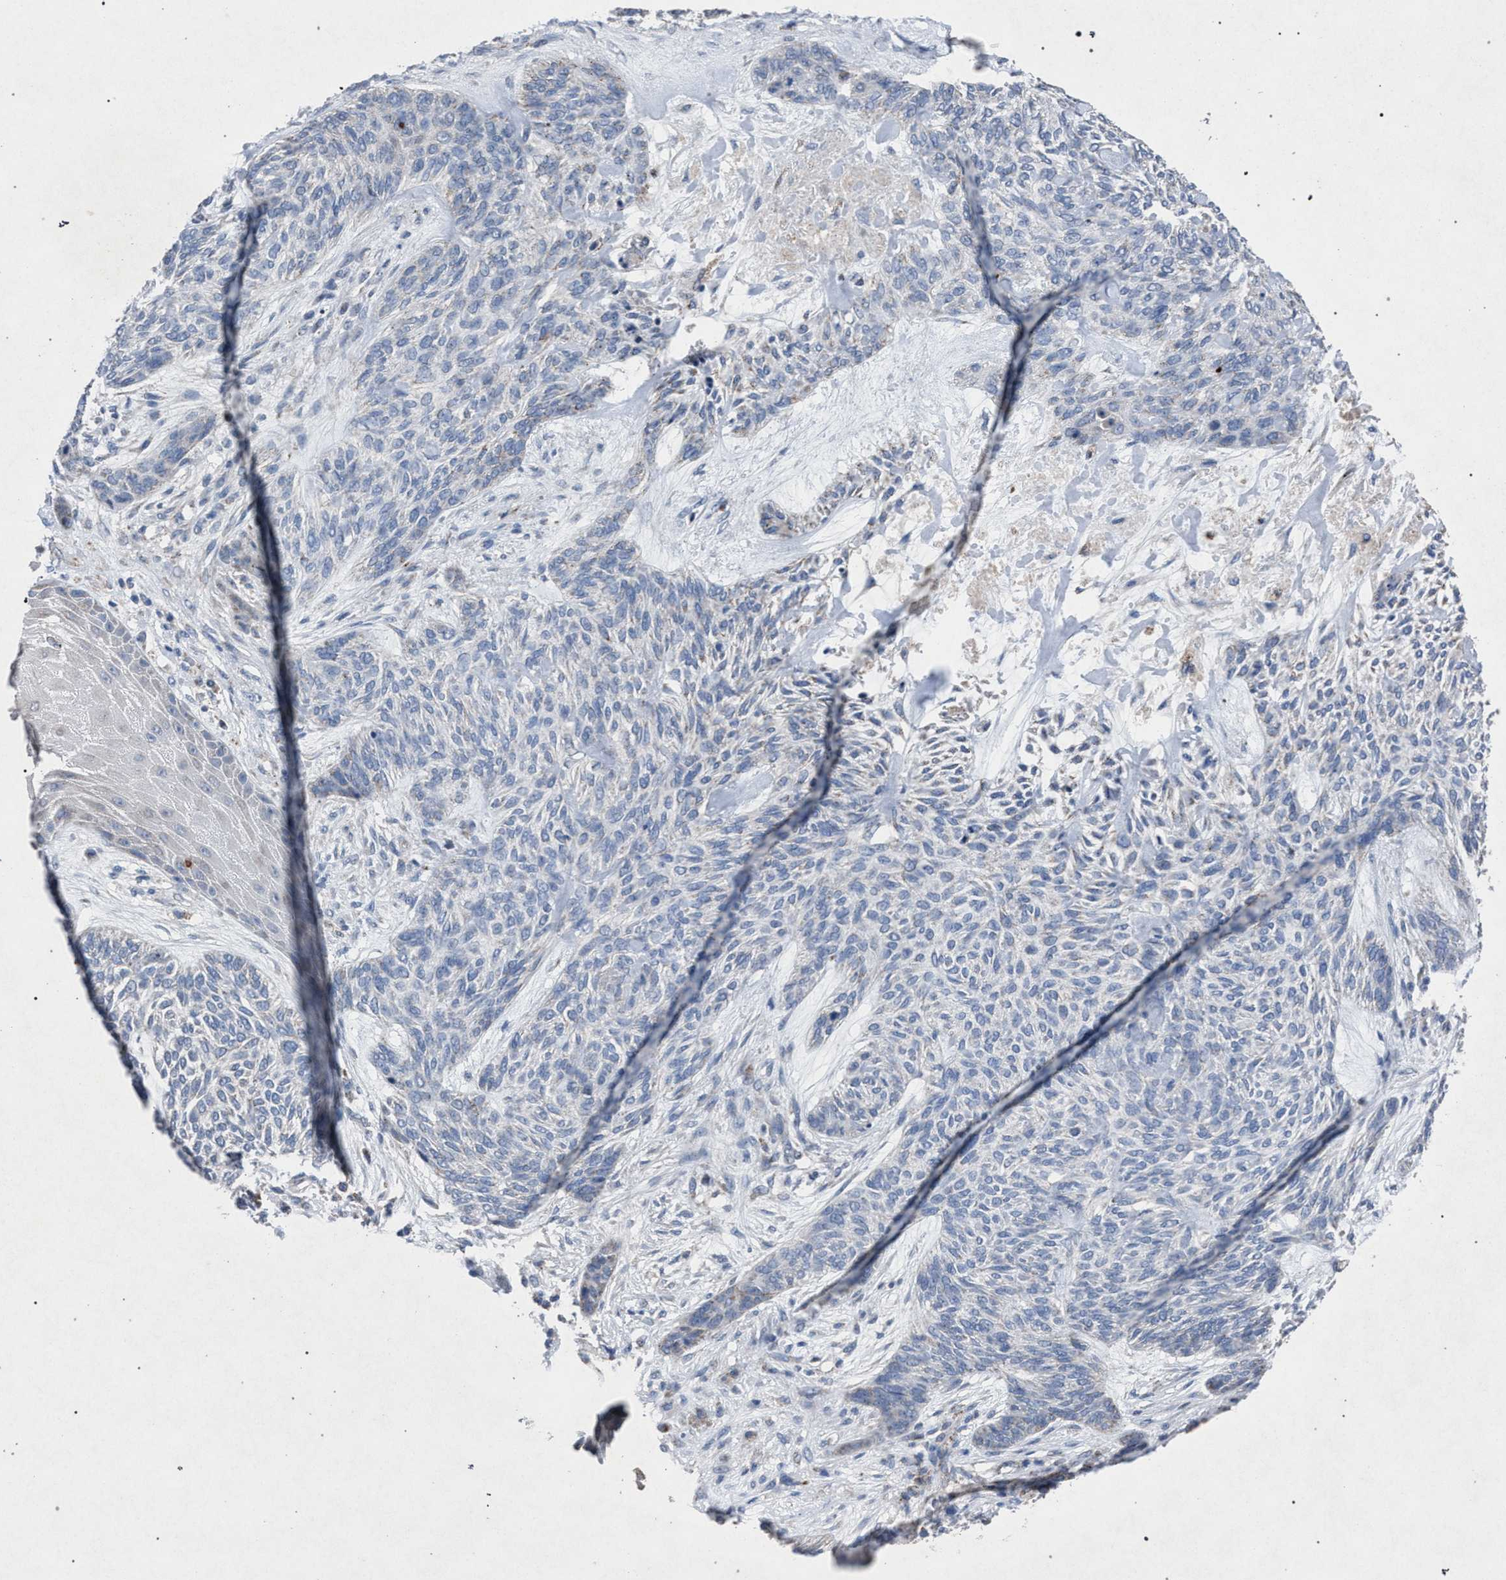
{"staining": {"intensity": "negative", "quantity": "none", "location": "none"}, "tissue": "skin cancer", "cell_type": "Tumor cells", "image_type": "cancer", "snomed": [{"axis": "morphology", "description": "Basal cell carcinoma"}, {"axis": "topography", "description": "Skin"}], "caption": "Tumor cells show no significant protein positivity in skin cancer. The staining is performed using DAB (3,3'-diaminobenzidine) brown chromogen with nuclei counter-stained in using hematoxylin.", "gene": "HSD17B4", "patient": {"sex": "male", "age": 55}}